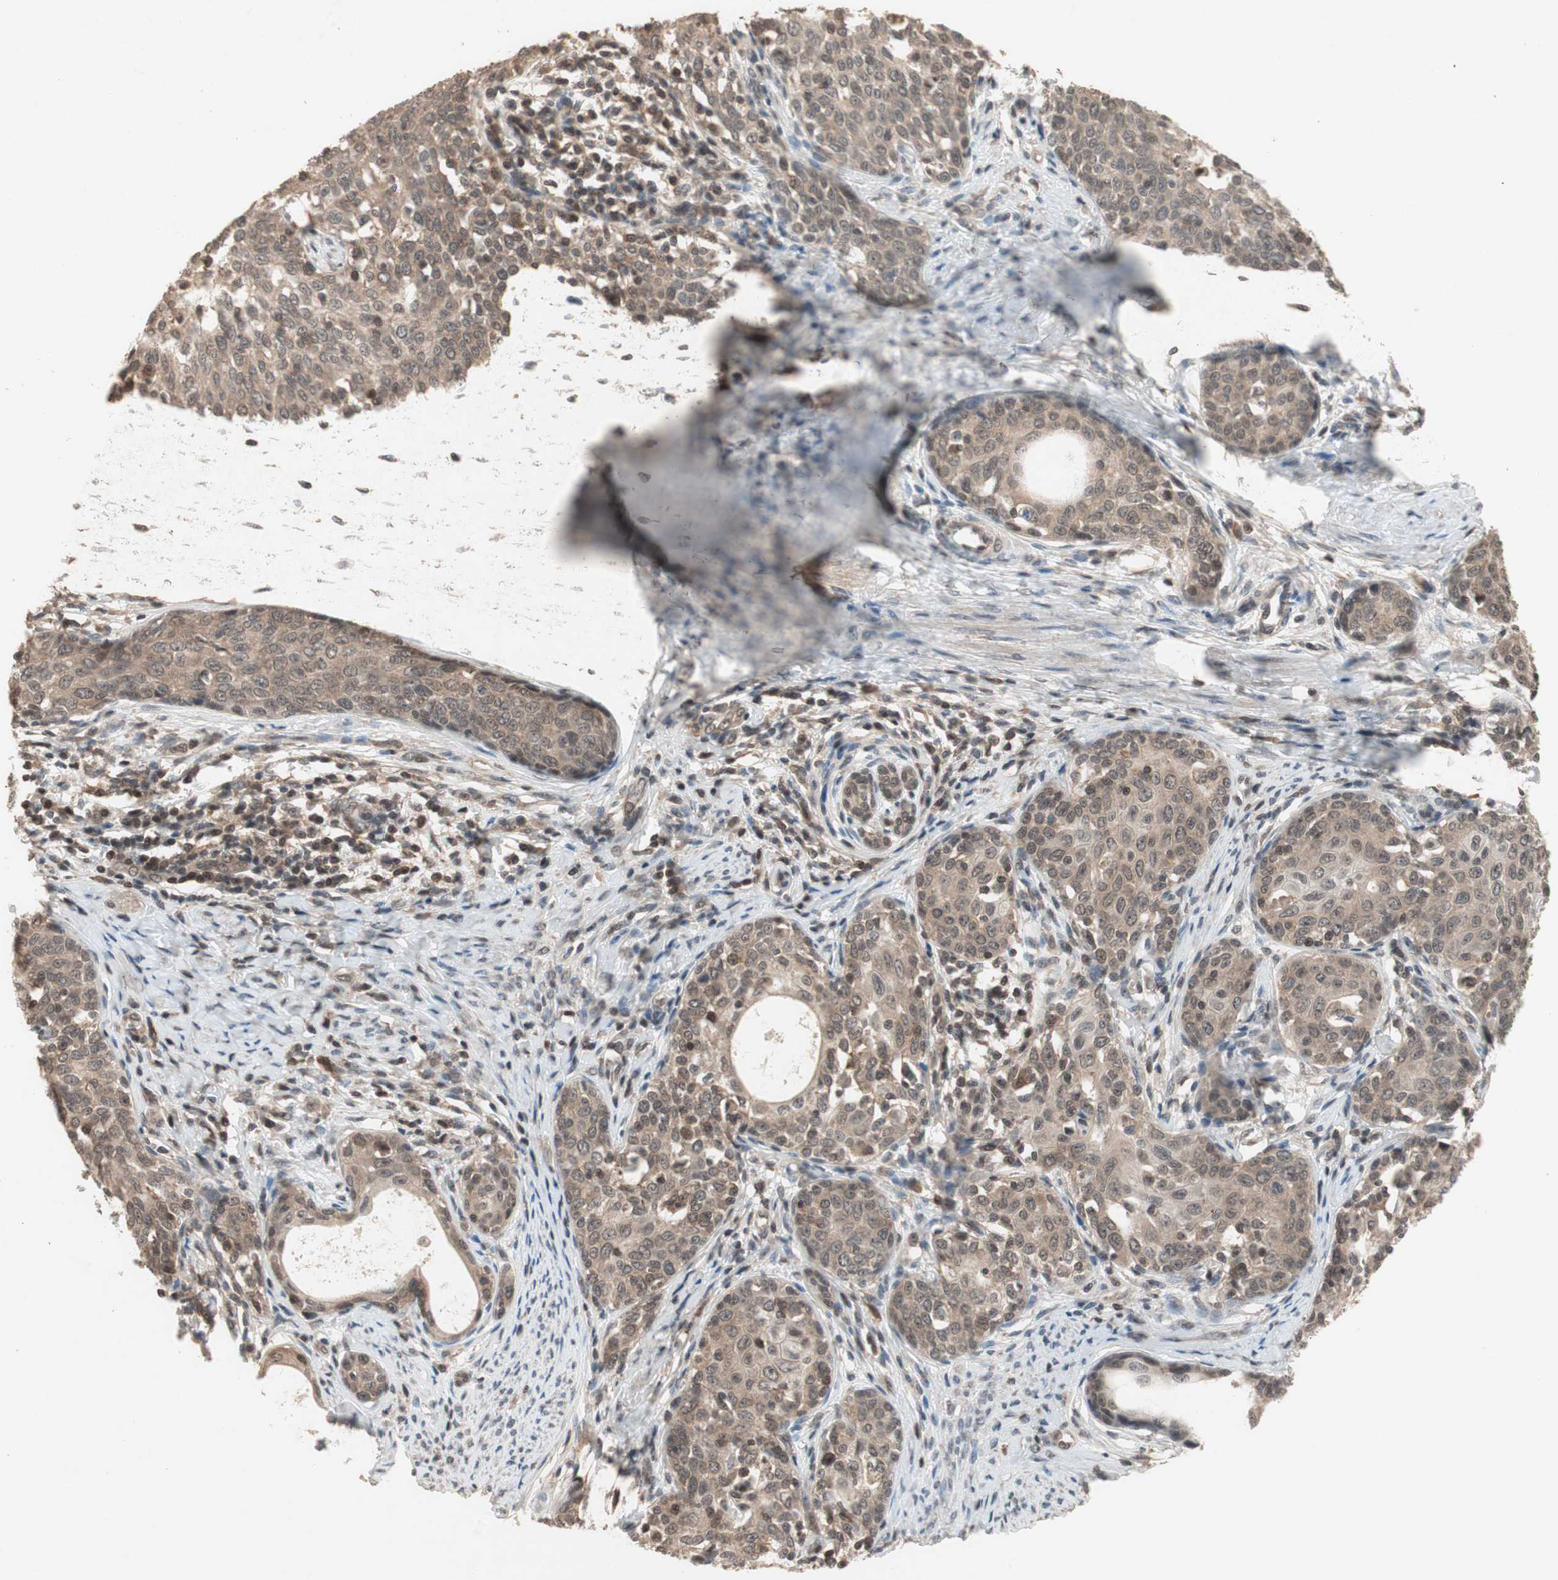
{"staining": {"intensity": "moderate", "quantity": ">75%", "location": "cytoplasmic/membranous,nuclear"}, "tissue": "cervical cancer", "cell_type": "Tumor cells", "image_type": "cancer", "snomed": [{"axis": "morphology", "description": "Squamous cell carcinoma, NOS"}, {"axis": "morphology", "description": "Adenocarcinoma, NOS"}, {"axis": "topography", "description": "Cervix"}], "caption": "Brown immunohistochemical staining in cervical cancer shows moderate cytoplasmic/membranous and nuclear expression in approximately >75% of tumor cells. (DAB IHC with brightfield microscopy, high magnification).", "gene": "GART", "patient": {"sex": "female", "age": 52}}